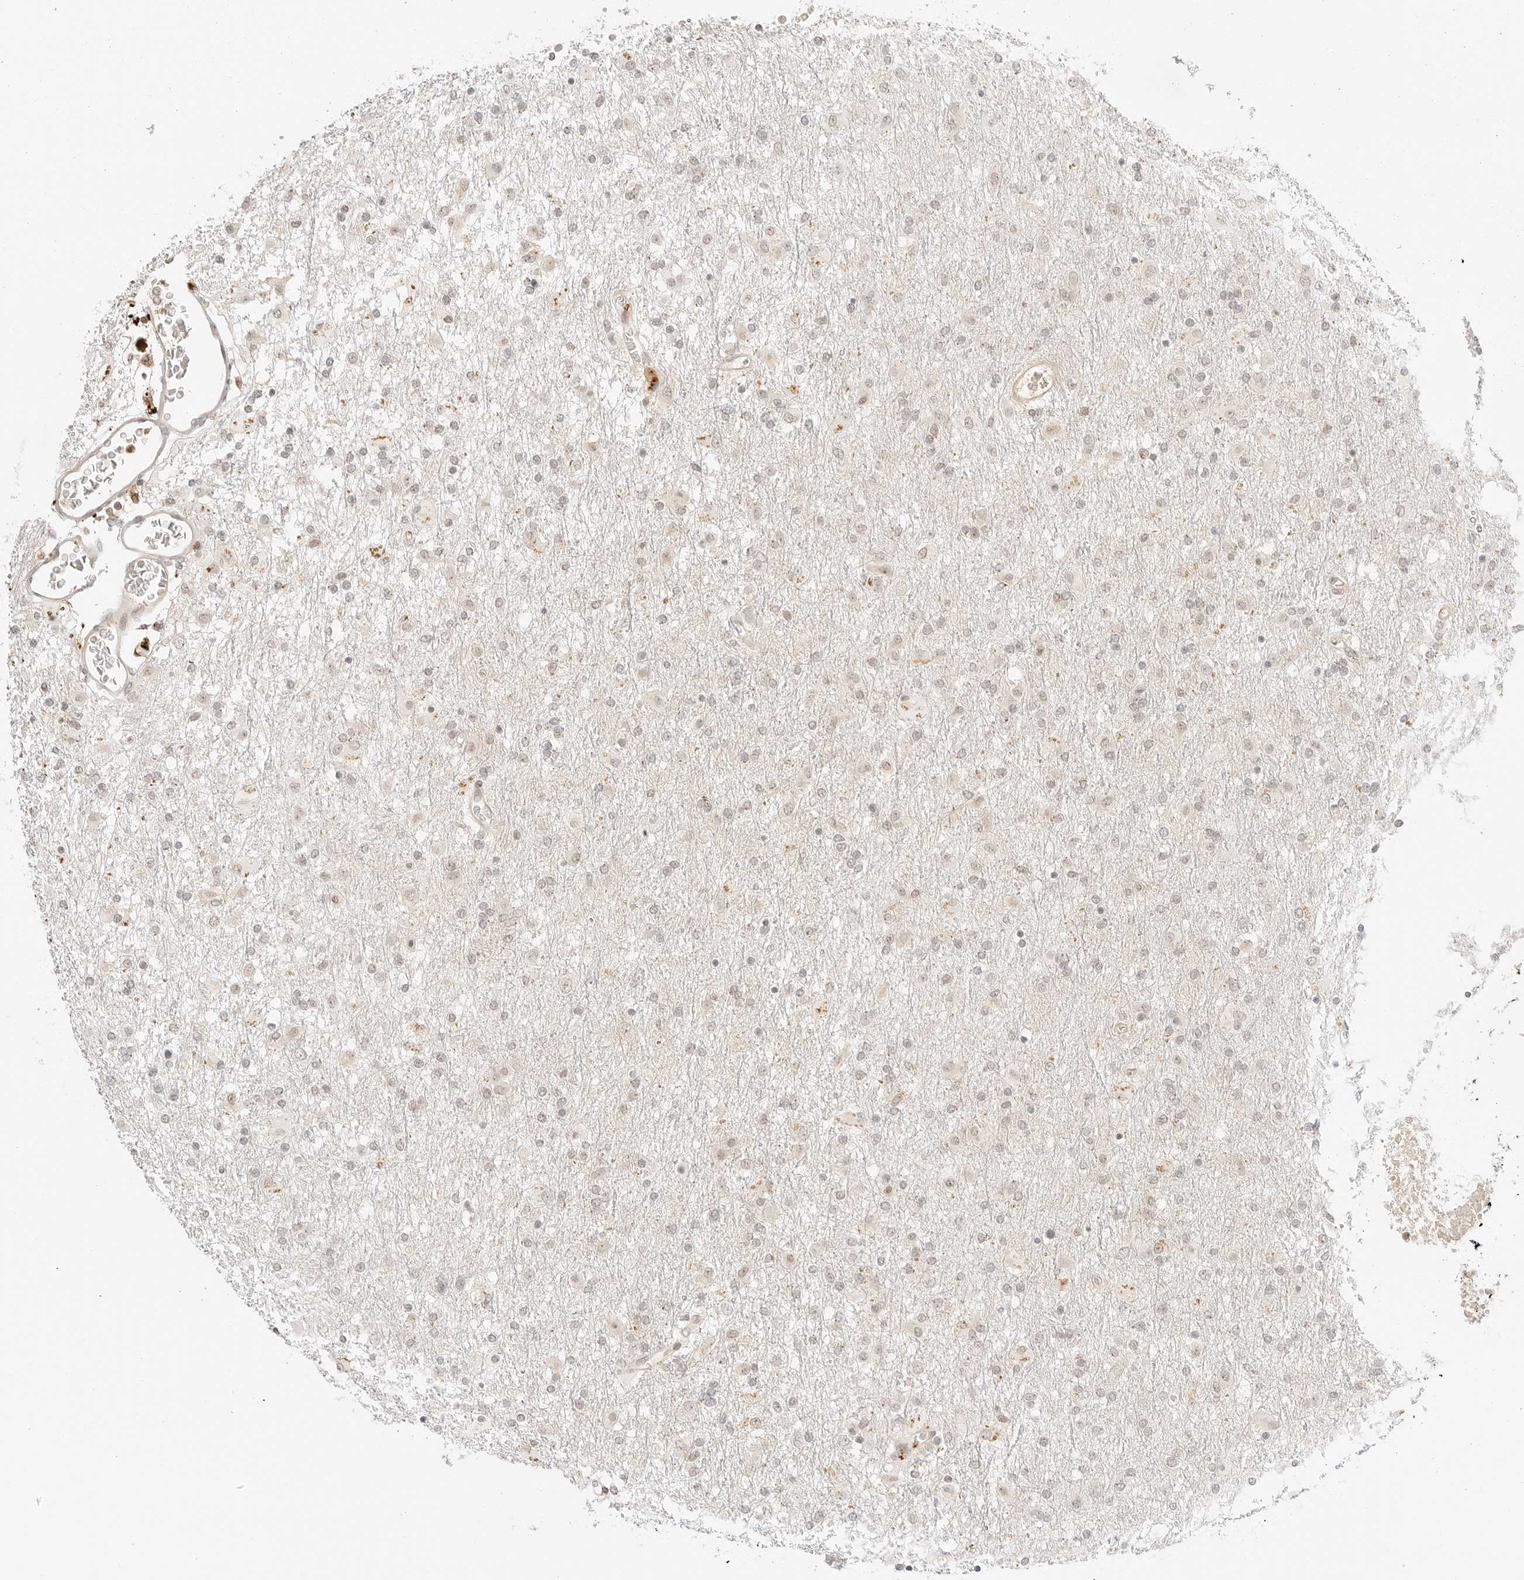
{"staining": {"intensity": "negative", "quantity": "none", "location": "none"}, "tissue": "glioma", "cell_type": "Tumor cells", "image_type": "cancer", "snomed": [{"axis": "morphology", "description": "Glioma, malignant, Low grade"}, {"axis": "topography", "description": "Brain"}], "caption": "Immunohistochemistry (IHC) image of neoplastic tissue: glioma stained with DAB (3,3'-diaminobenzidine) reveals no significant protein staining in tumor cells.", "gene": "RPS6KL1", "patient": {"sex": "male", "age": 65}}